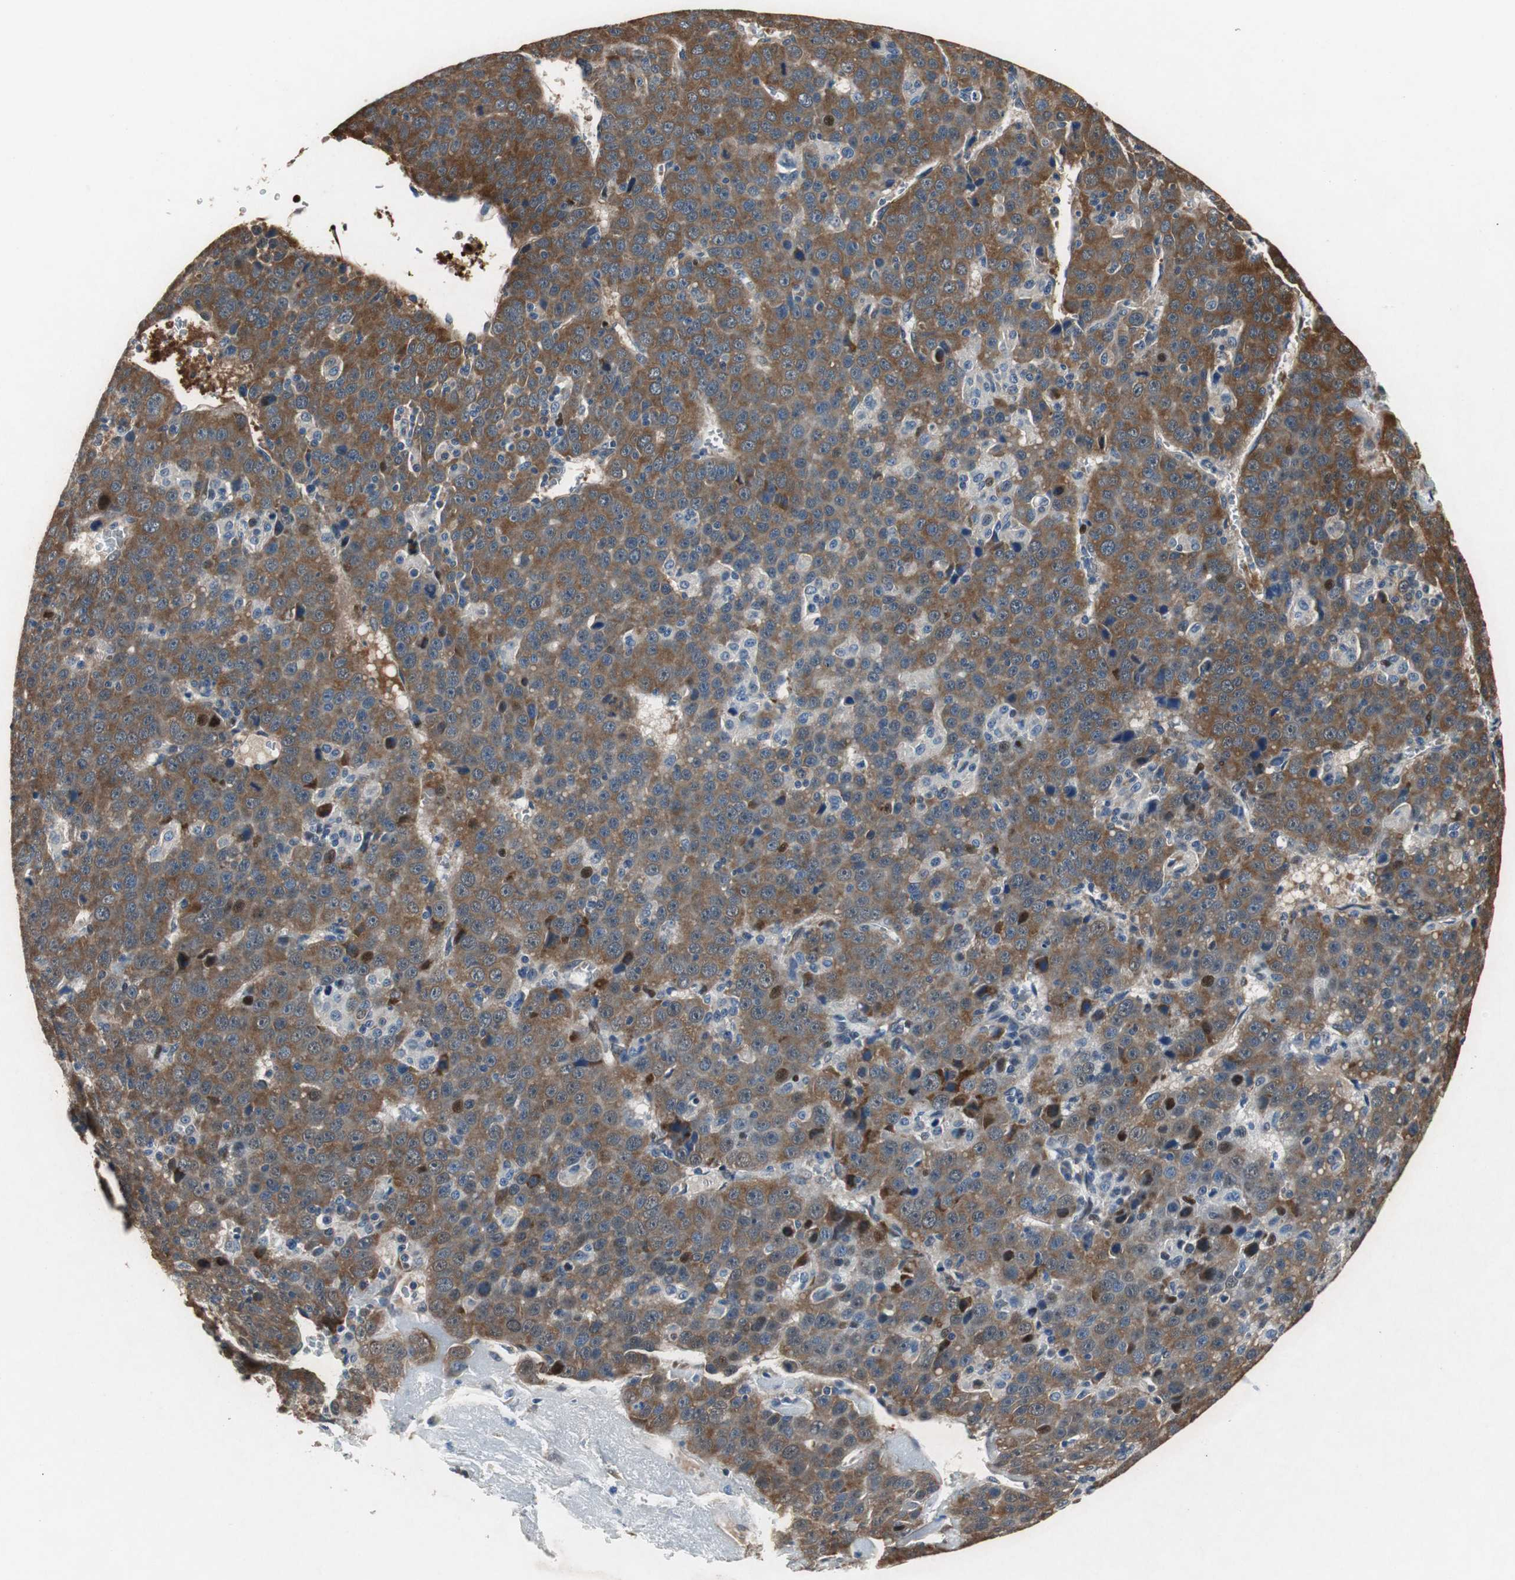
{"staining": {"intensity": "strong", "quantity": ">75%", "location": "cytoplasmic/membranous,nuclear"}, "tissue": "liver cancer", "cell_type": "Tumor cells", "image_type": "cancer", "snomed": [{"axis": "morphology", "description": "Carcinoma, Hepatocellular, NOS"}, {"axis": "topography", "description": "Liver"}], "caption": "Liver cancer stained with DAB immunohistochemistry (IHC) shows high levels of strong cytoplasmic/membranous and nuclear positivity in about >75% of tumor cells. (brown staining indicates protein expression, while blue staining denotes nuclei).", "gene": "RPL35", "patient": {"sex": "female", "age": 53}}